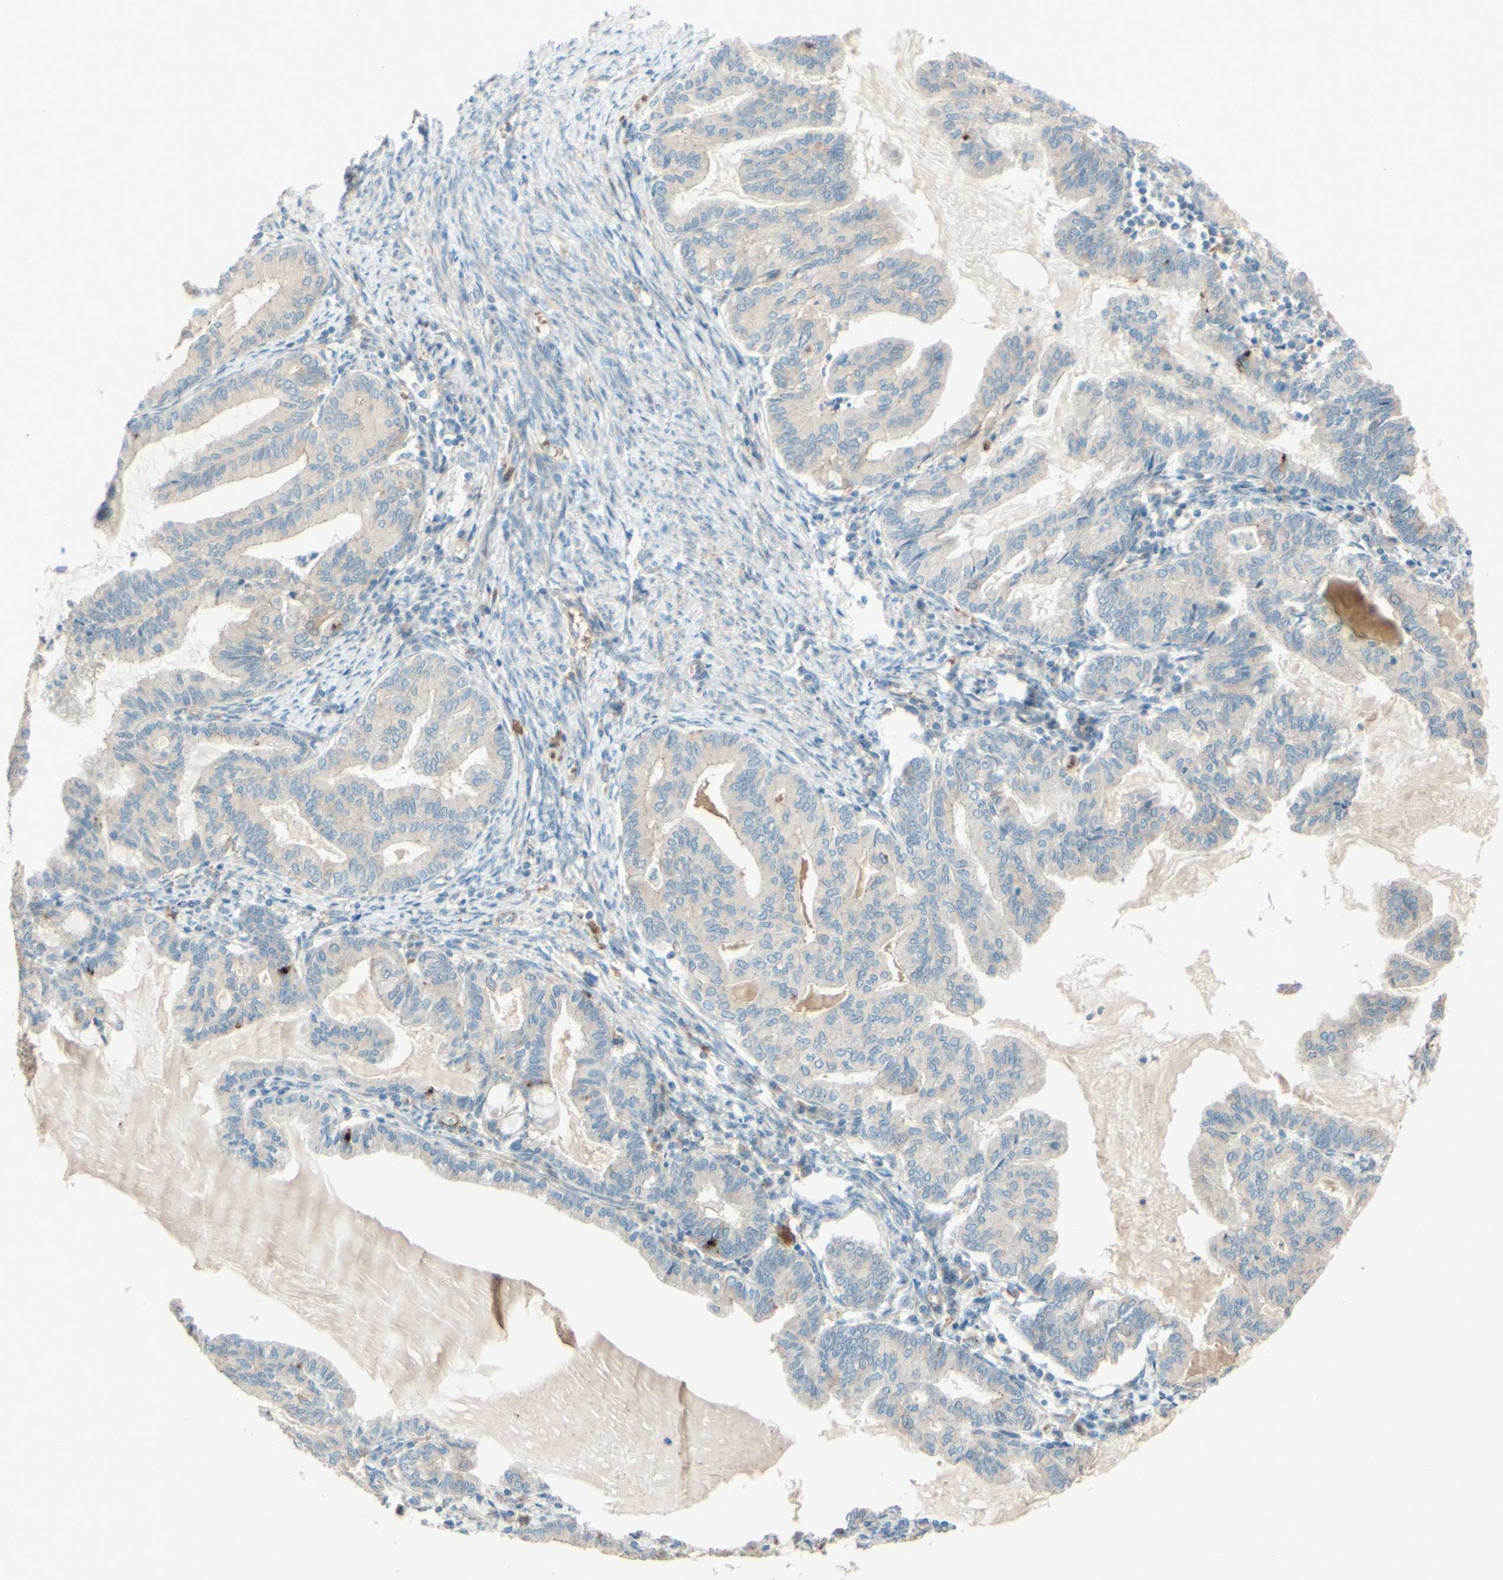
{"staining": {"intensity": "weak", "quantity": ">75%", "location": "cytoplasmic/membranous"}, "tissue": "endometrial cancer", "cell_type": "Tumor cells", "image_type": "cancer", "snomed": [{"axis": "morphology", "description": "Adenocarcinoma, NOS"}, {"axis": "topography", "description": "Endometrium"}], "caption": "The image displays immunohistochemical staining of endometrial adenocarcinoma. There is weak cytoplasmic/membranous expression is seen in about >75% of tumor cells. (DAB IHC, brown staining for protein, blue staining for nuclei).", "gene": "ADAM17", "patient": {"sex": "female", "age": 86}}